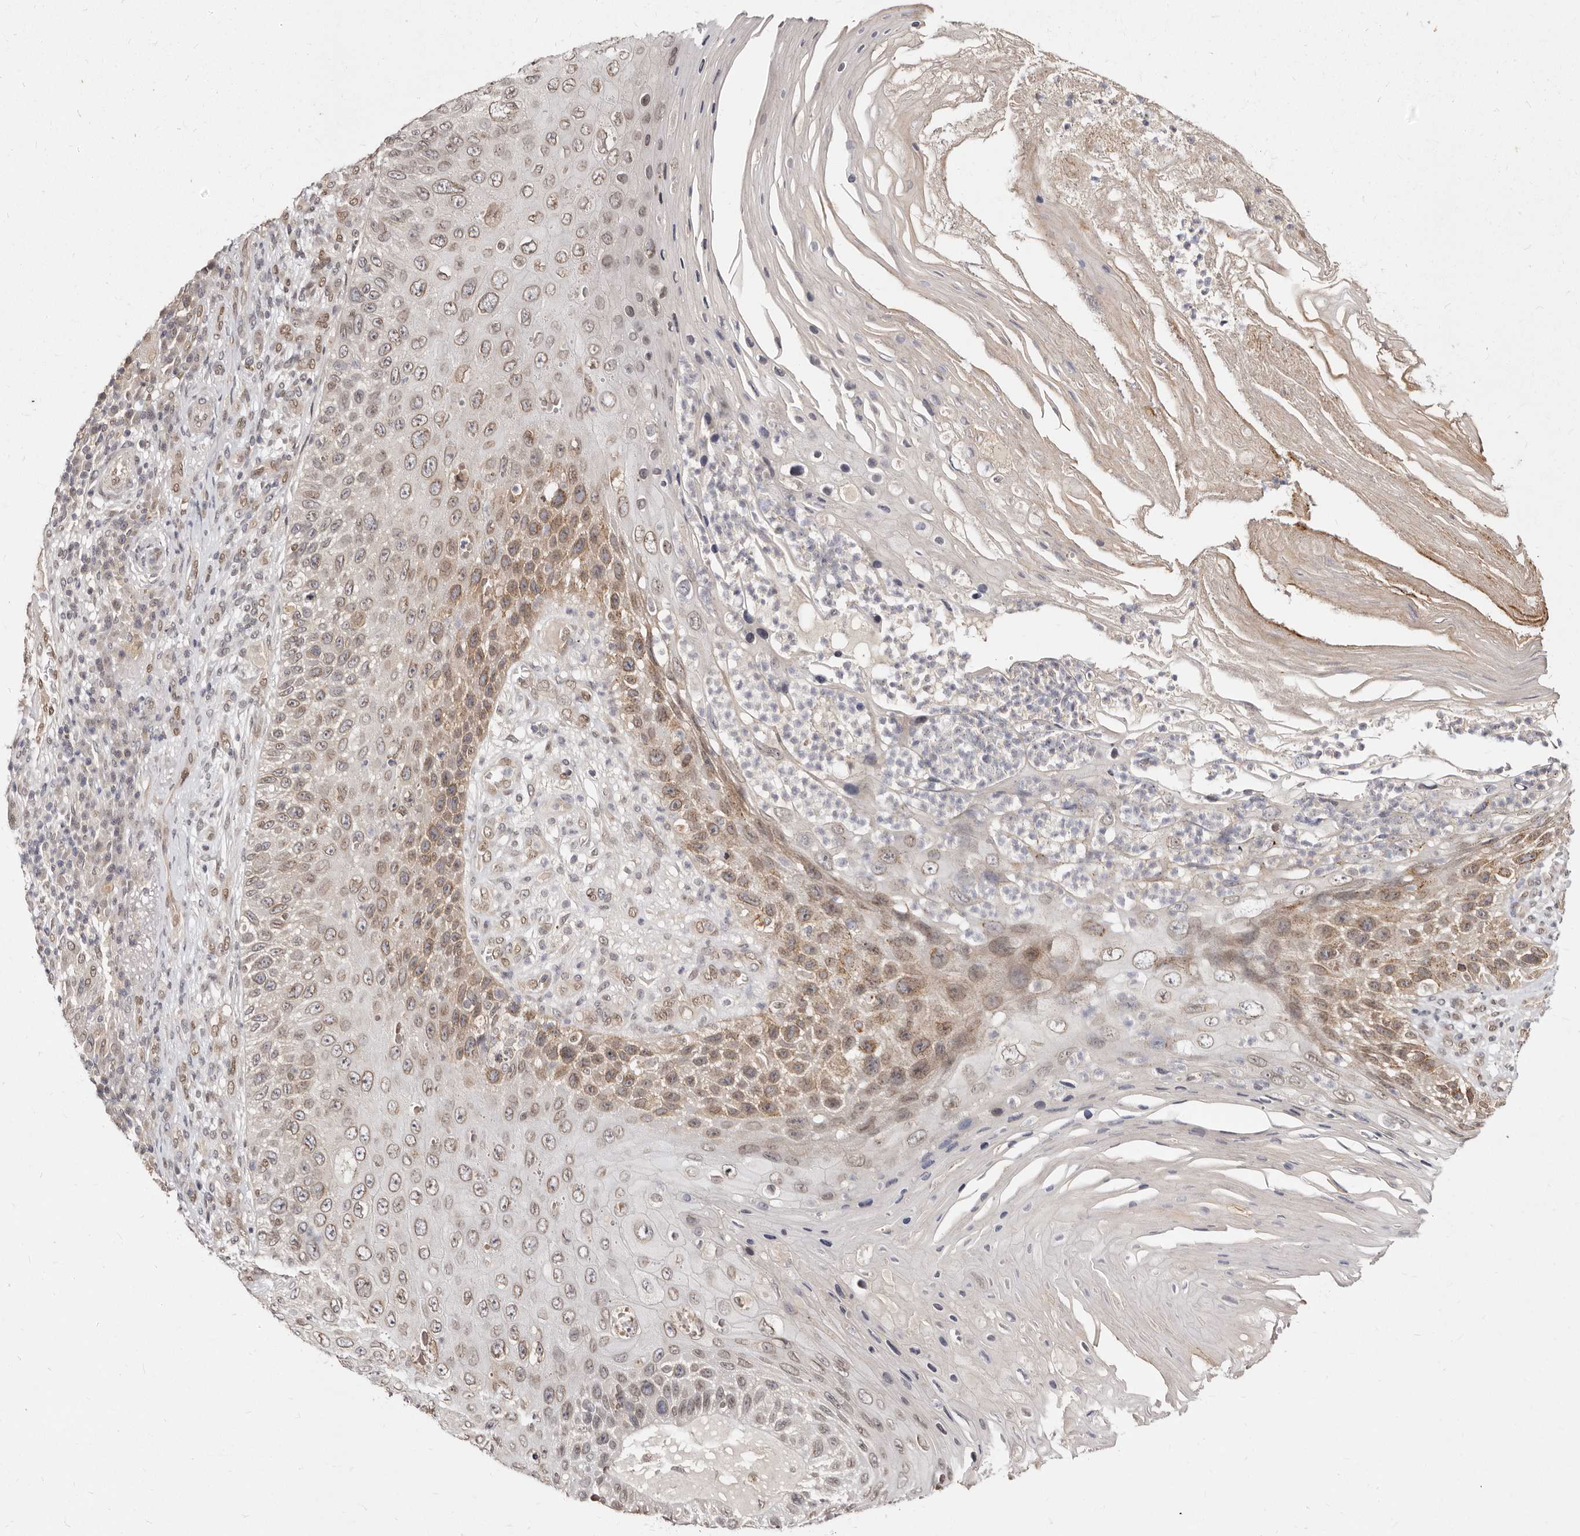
{"staining": {"intensity": "moderate", "quantity": ">75%", "location": "cytoplasmic/membranous,nuclear"}, "tissue": "skin cancer", "cell_type": "Tumor cells", "image_type": "cancer", "snomed": [{"axis": "morphology", "description": "Squamous cell carcinoma, NOS"}, {"axis": "topography", "description": "Skin"}], "caption": "Immunohistochemical staining of skin squamous cell carcinoma exhibits medium levels of moderate cytoplasmic/membranous and nuclear staining in approximately >75% of tumor cells.", "gene": "LCORL", "patient": {"sex": "female", "age": 88}}